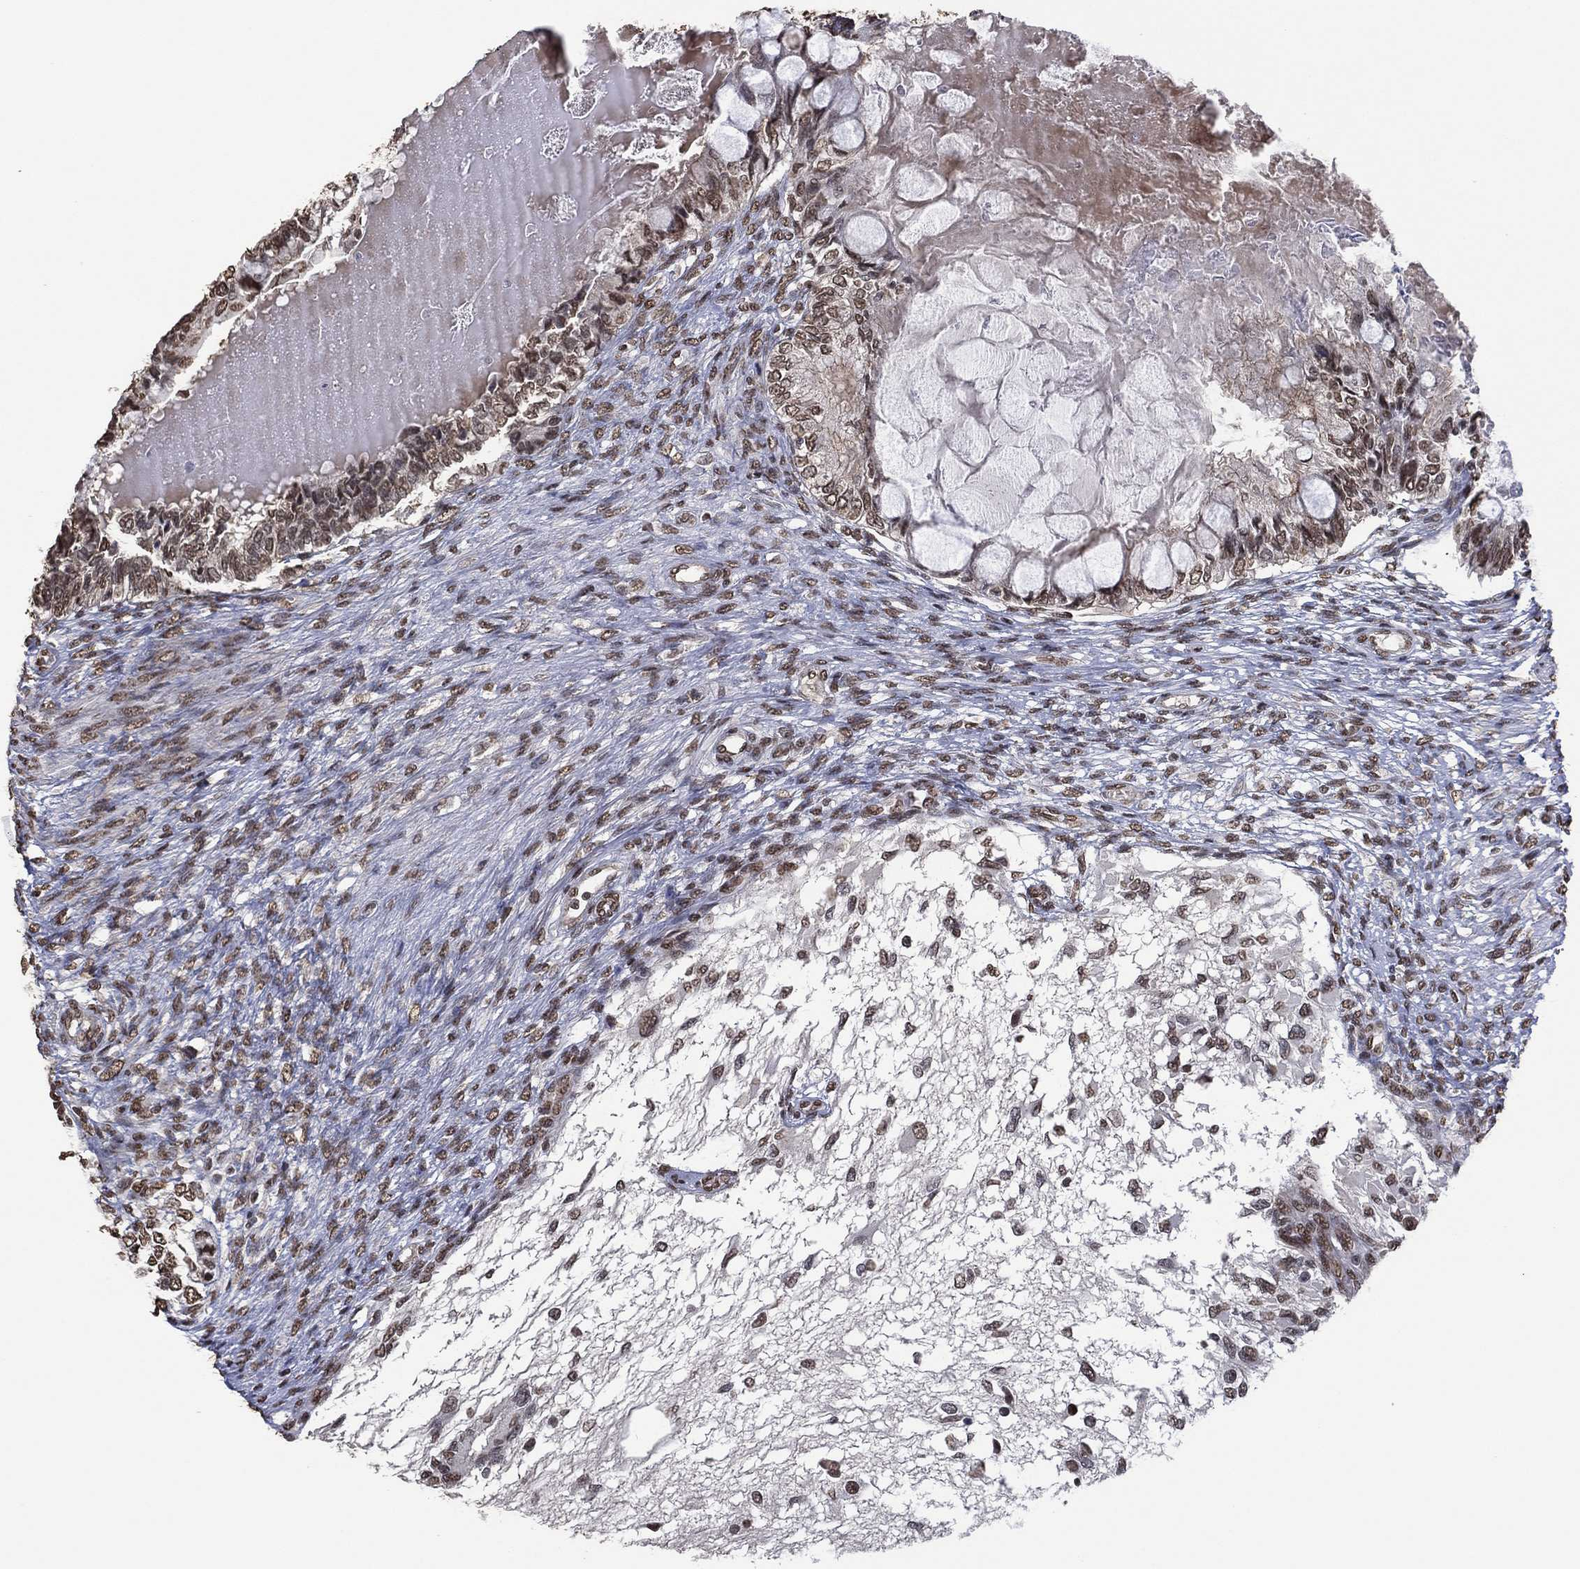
{"staining": {"intensity": "moderate", "quantity": "25%-75%", "location": "nuclear"}, "tissue": "testis cancer", "cell_type": "Tumor cells", "image_type": "cancer", "snomed": [{"axis": "morphology", "description": "Seminoma, NOS"}, {"axis": "morphology", "description": "Carcinoma, Embryonal, NOS"}, {"axis": "topography", "description": "Testis"}], "caption": "There is medium levels of moderate nuclear expression in tumor cells of embryonal carcinoma (testis), as demonstrated by immunohistochemical staining (brown color).", "gene": "EHMT1", "patient": {"sex": "male", "age": 41}}